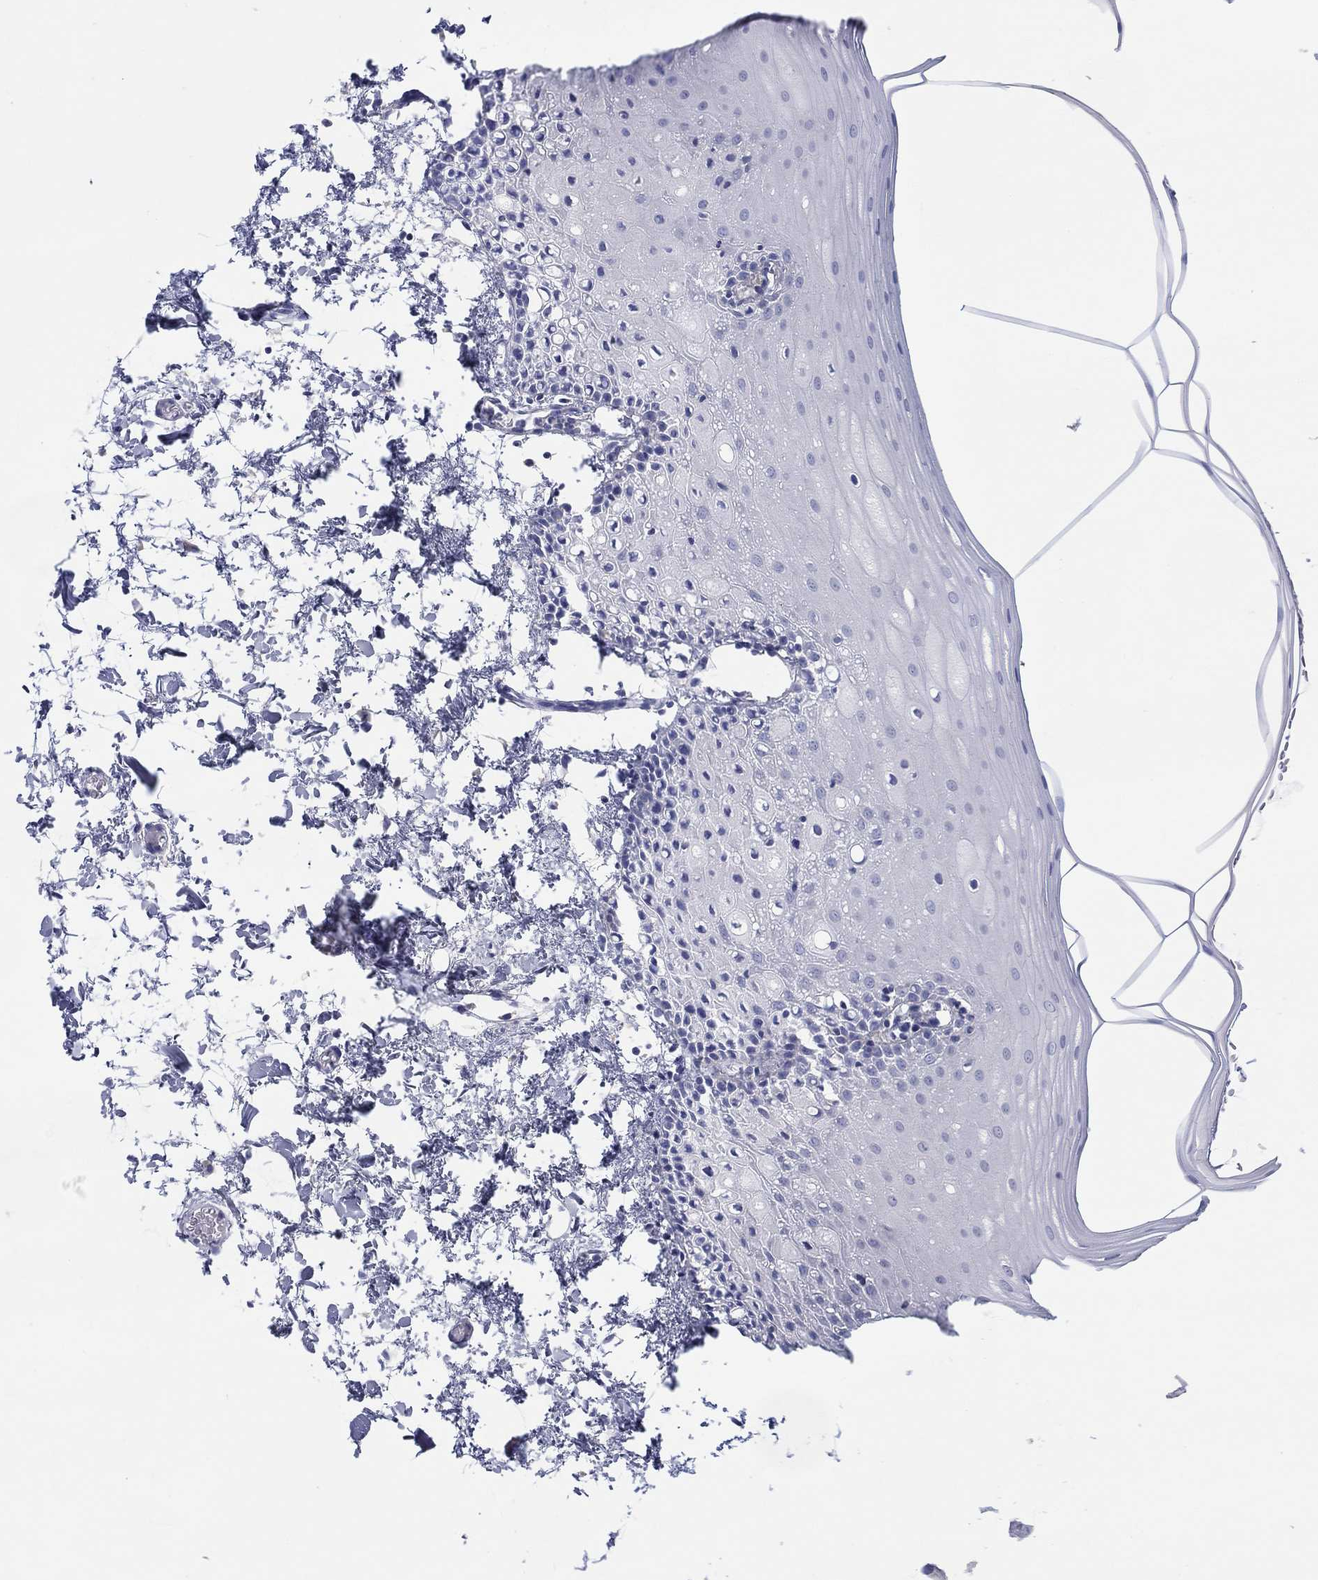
{"staining": {"intensity": "negative", "quantity": "none", "location": "none"}, "tissue": "oral mucosa", "cell_type": "Squamous epithelial cells", "image_type": "normal", "snomed": [{"axis": "morphology", "description": "Normal tissue, NOS"}, {"axis": "topography", "description": "Oral tissue"}], "caption": "High power microscopy image of an immunohistochemistry (IHC) histopathology image of benign oral mucosa, revealing no significant staining in squamous epithelial cells.", "gene": "HAPLN4", "patient": {"sex": "male", "age": 81}}